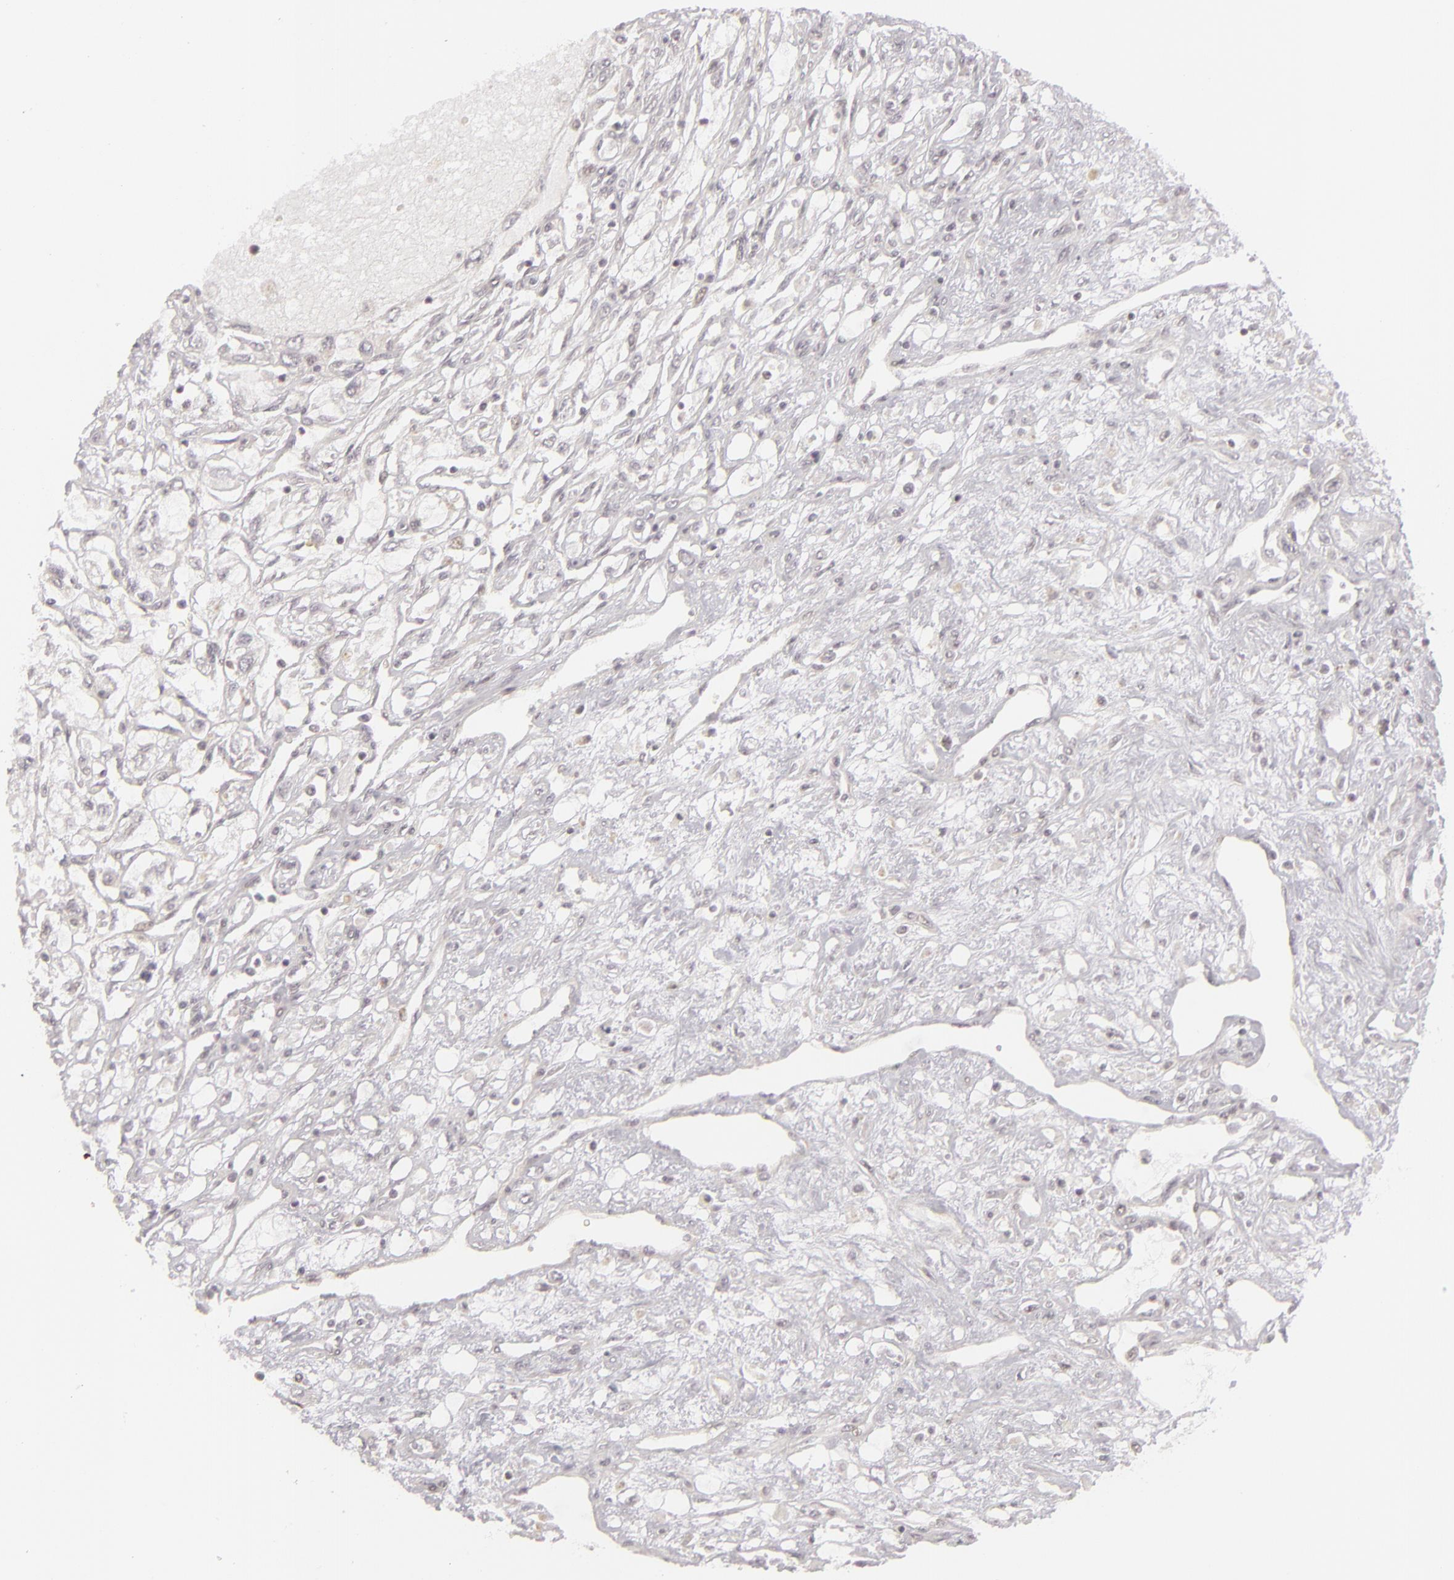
{"staining": {"intensity": "negative", "quantity": "none", "location": "none"}, "tissue": "renal cancer", "cell_type": "Tumor cells", "image_type": "cancer", "snomed": [{"axis": "morphology", "description": "Adenocarcinoma, NOS"}, {"axis": "topography", "description": "Kidney"}], "caption": "The photomicrograph displays no staining of tumor cells in renal cancer (adenocarcinoma). (Stains: DAB IHC with hematoxylin counter stain, Microscopy: brightfield microscopy at high magnification).", "gene": "SIX1", "patient": {"sex": "male", "age": 57}}